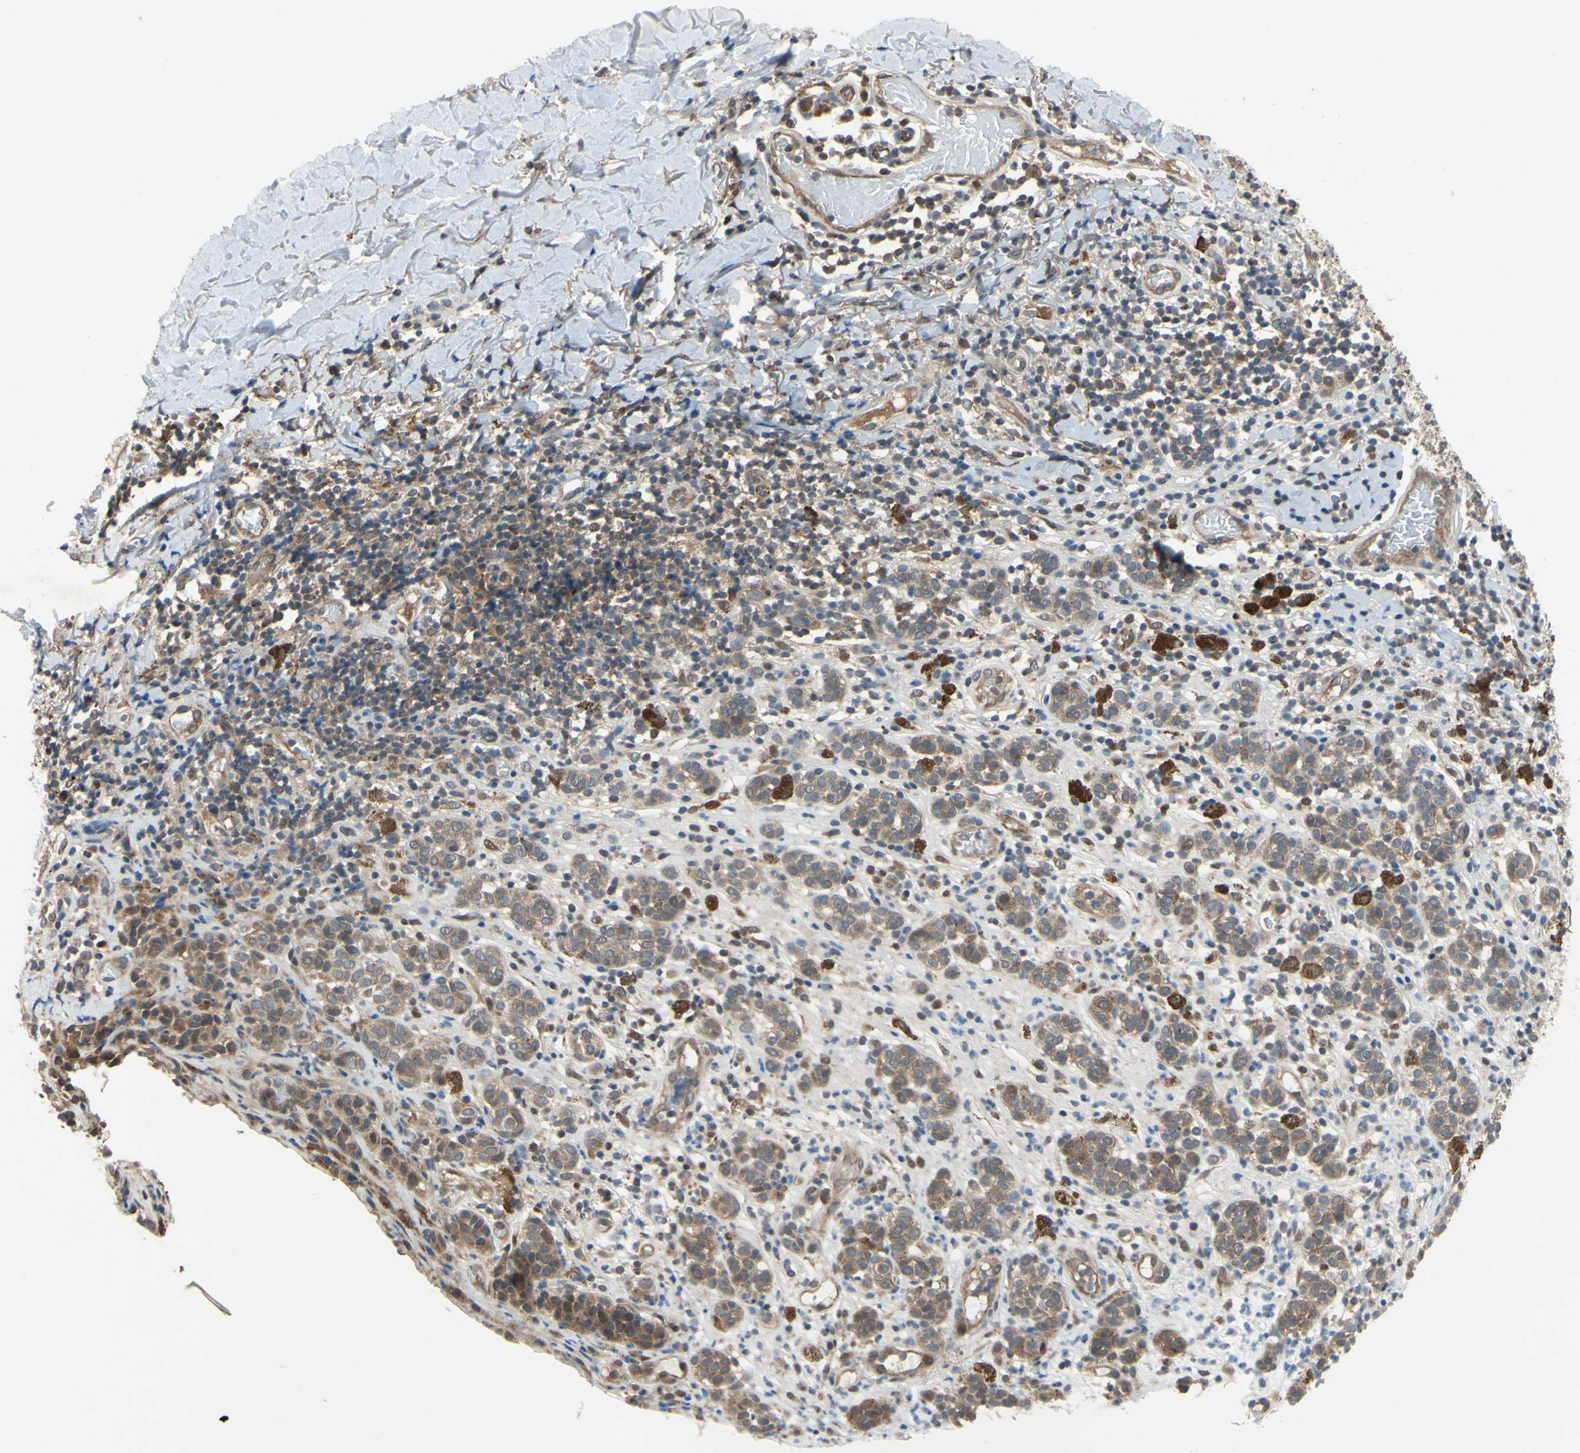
{"staining": {"intensity": "moderate", "quantity": ">75%", "location": "cytoplasmic/membranous"}, "tissue": "melanoma", "cell_type": "Tumor cells", "image_type": "cancer", "snomed": [{"axis": "morphology", "description": "Malignant melanoma, NOS"}, {"axis": "topography", "description": "Skin"}], "caption": "Moderate cytoplasmic/membranous staining for a protein is appreciated in approximately >75% of tumor cells of melanoma using immunohistochemistry (IHC).", "gene": "XIAP", "patient": {"sex": "male", "age": 64}}